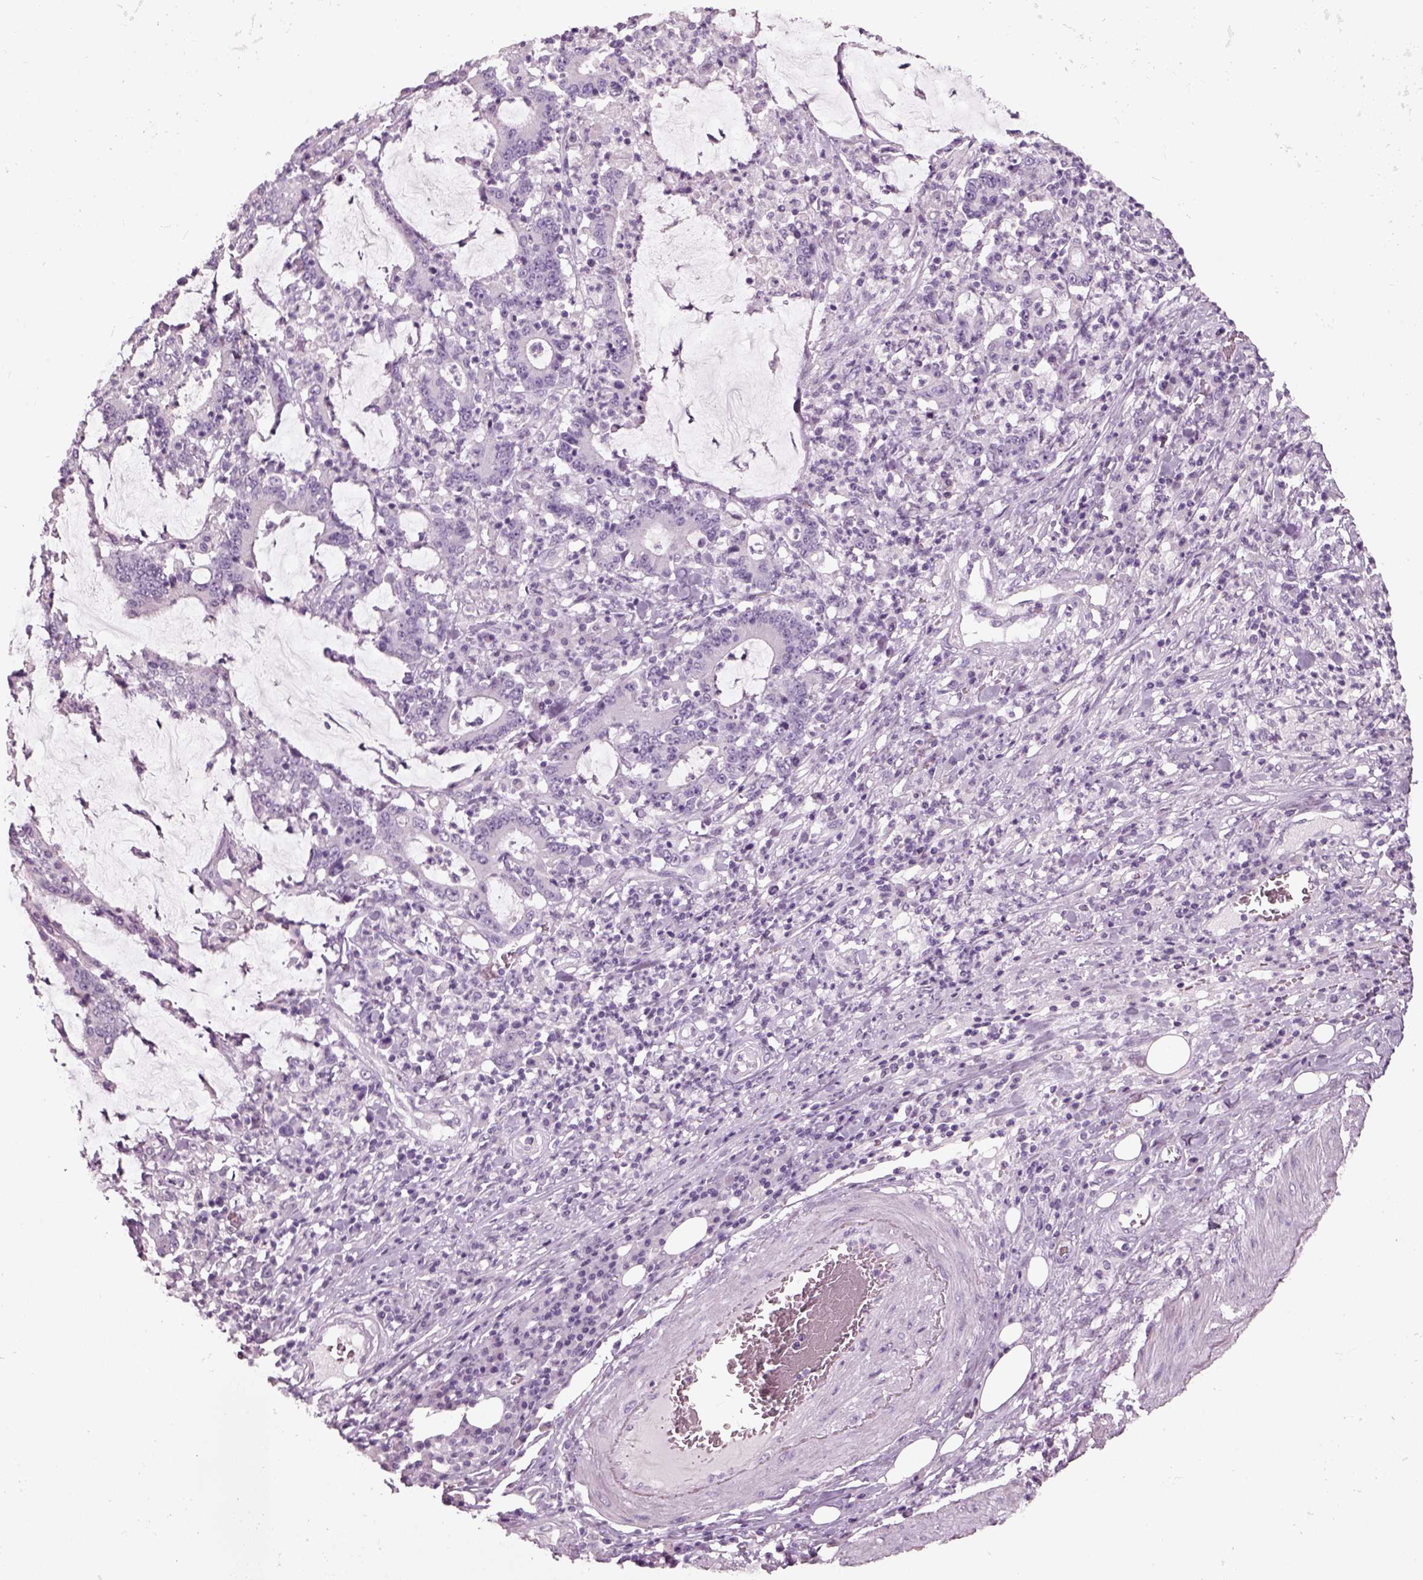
{"staining": {"intensity": "negative", "quantity": "none", "location": "none"}, "tissue": "stomach cancer", "cell_type": "Tumor cells", "image_type": "cancer", "snomed": [{"axis": "morphology", "description": "Adenocarcinoma, NOS"}, {"axis": "topography", "description": "Stomach, upper"}], "caption": "DAB immunohistochemical staining of stomach cancer shows no significant expression in tumor cells. (Stains: DAB immunohistochemistry with hematoxylin counter stain, Microscopy: brightfield microscopy at high magnification).", "gene": "SLC6A2", "patient": {"sex": "male", "age": 68}}